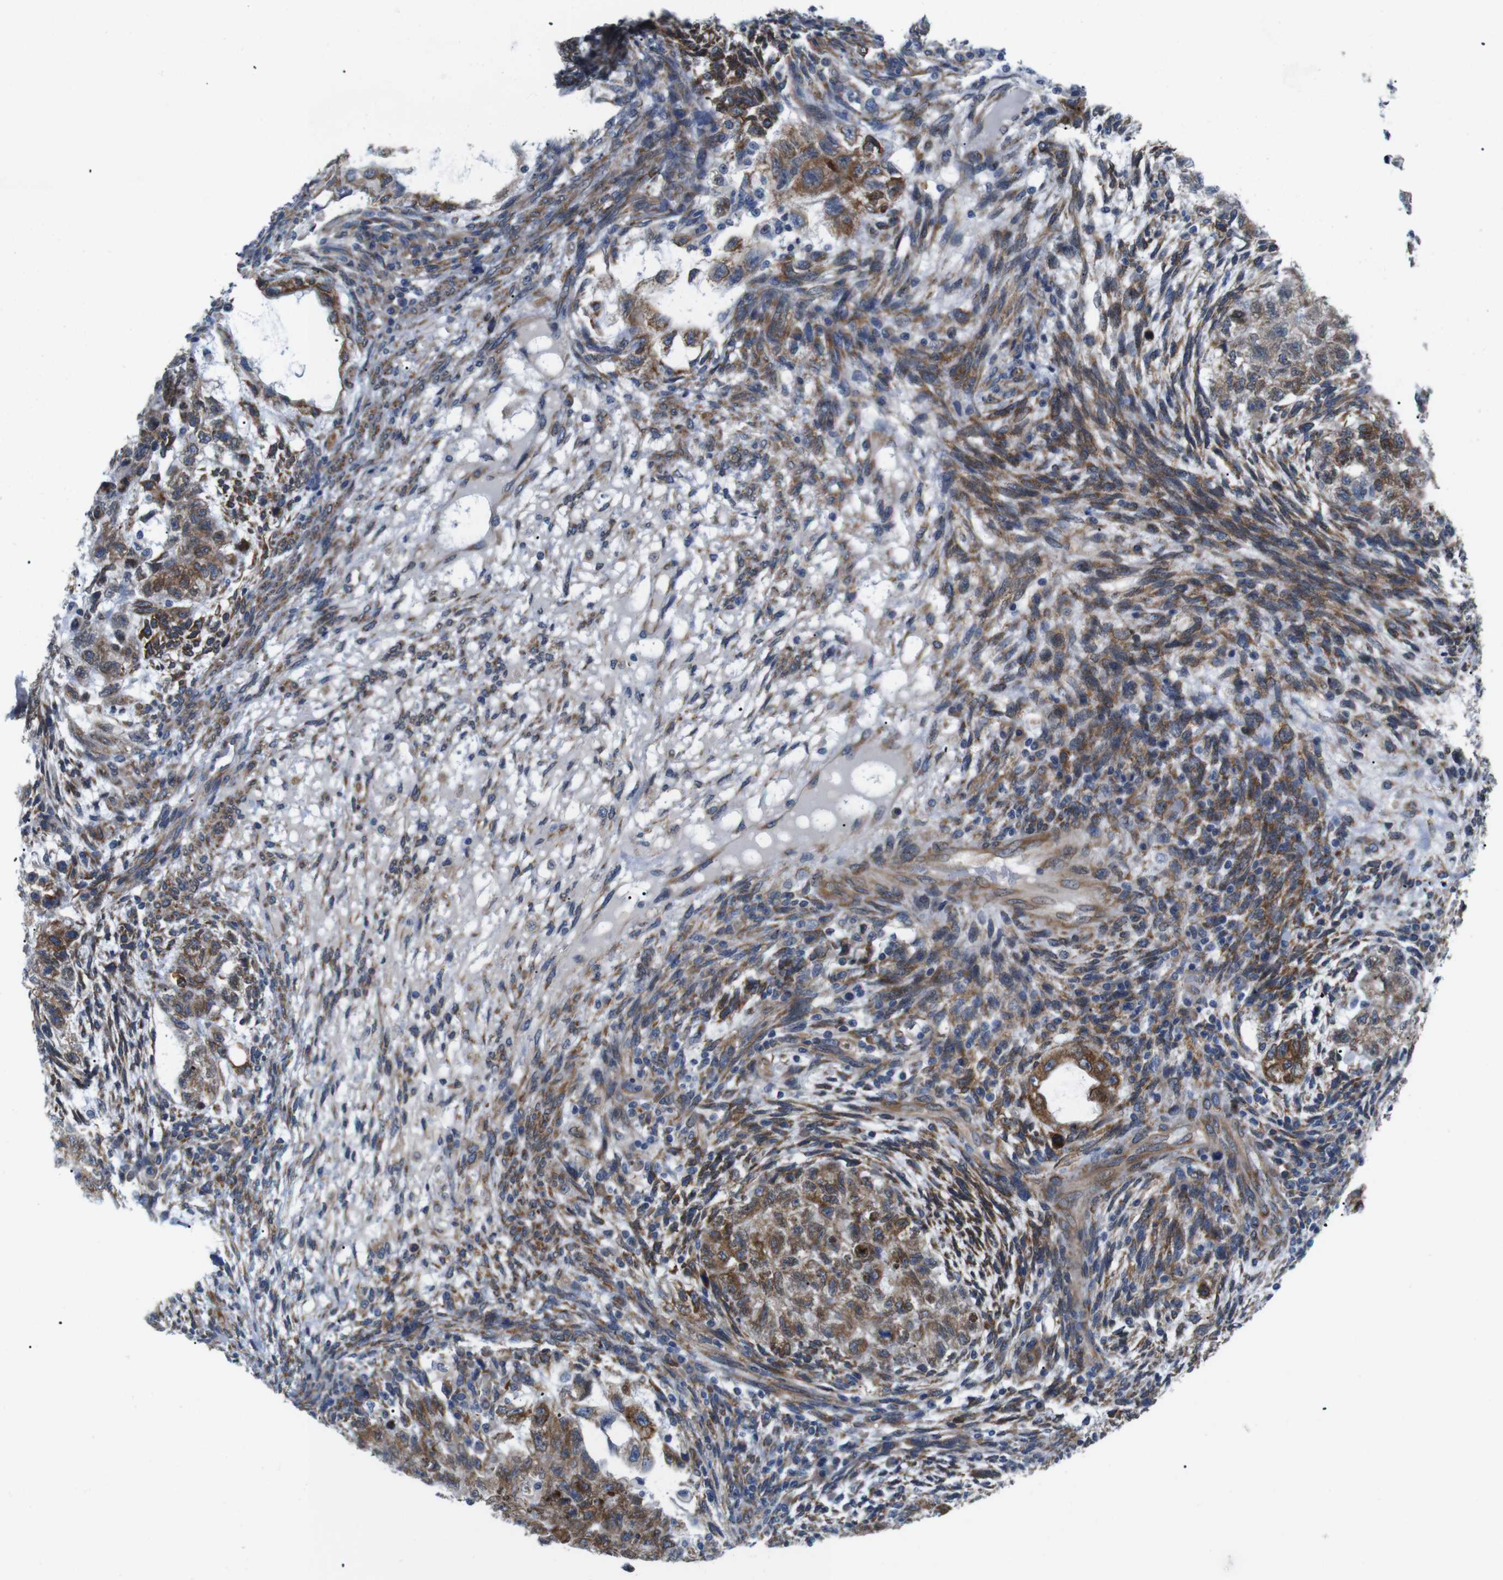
{"staining": {"intensity": "moderate", "quantity": ">75%", "location": "cytoplasmic/membranous"}, "tissue": "testis cancer", "cell_type": "Tumor cells", "image_type": "cancer", "snomed": [{"axis": "morphology", "description": "Normal tissue, NOS"}, {"axis": "morphology", "description": "Carcinoma, Embryonal, NOS"}, {"axis": "topography", "description": "Testis"}], "caption": "Immunohistochemistry (IHC) photomicrograph of testis embryonal carcinoma stained for a protein (brown), which shows medium levels of moderate cytoplasmic/membranous positivity in approximately >75% of tumor cells.", "gene": "HACD3", "patient": {"sex": "male", "age": 36}}